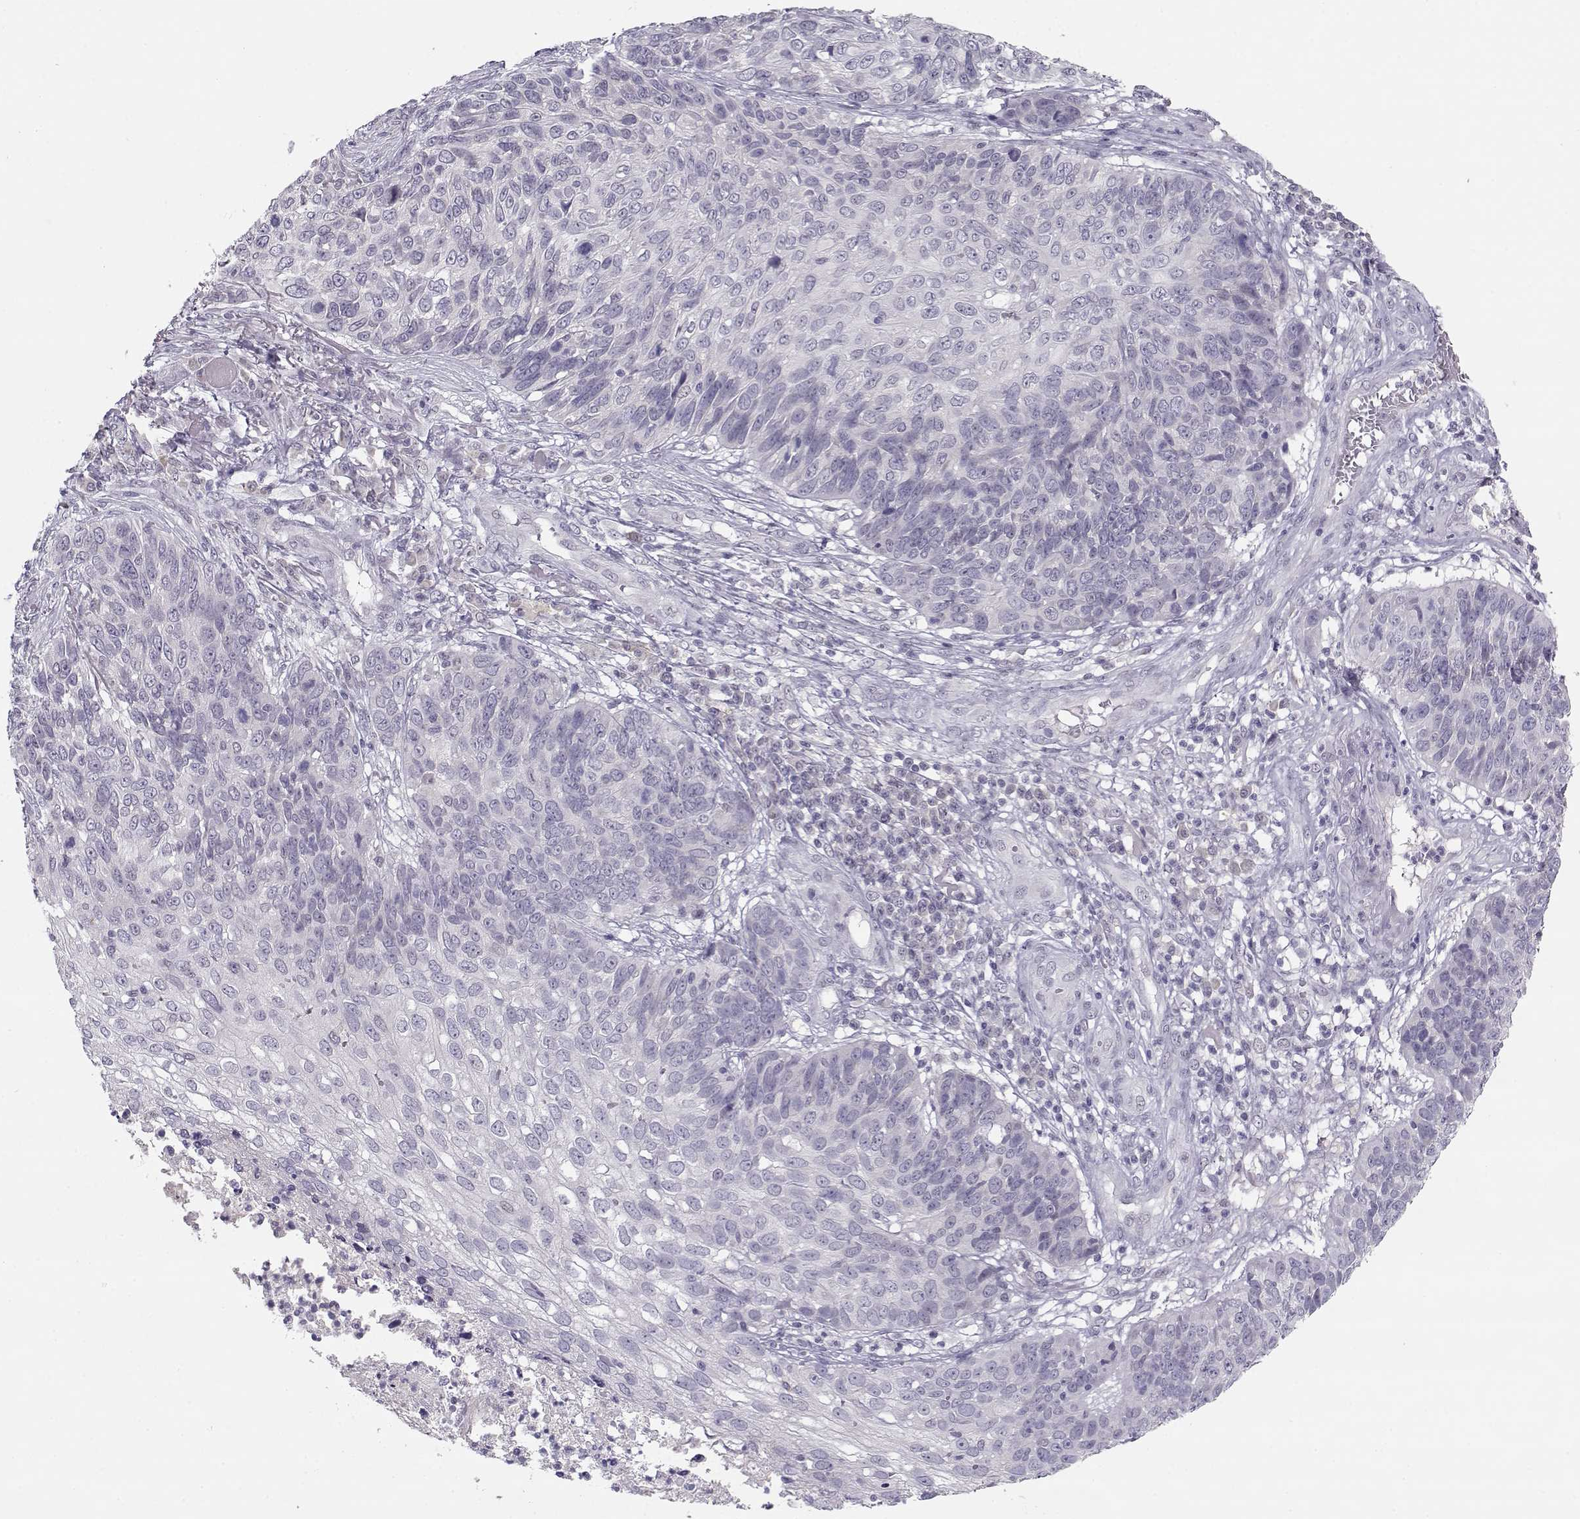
{"staining": {"intensity": "negative", "quantity": "none", "location": "none"}, "tissue": "skin cancer", "cell_type": "Tumor cells", "image_type": "cancer", "snomed": [{"axis": "morphology", "description": "Squamous cell carcinoma, NOS"}, {"axis": "topography", "description": "Skin"}], "caption": "Skin cancer stained for a protein using immunohistochemistry (IHC) reveals no expression tumor cells.", "gene": "C16orf86", "patient": {"sex": "male", "age": 92}}